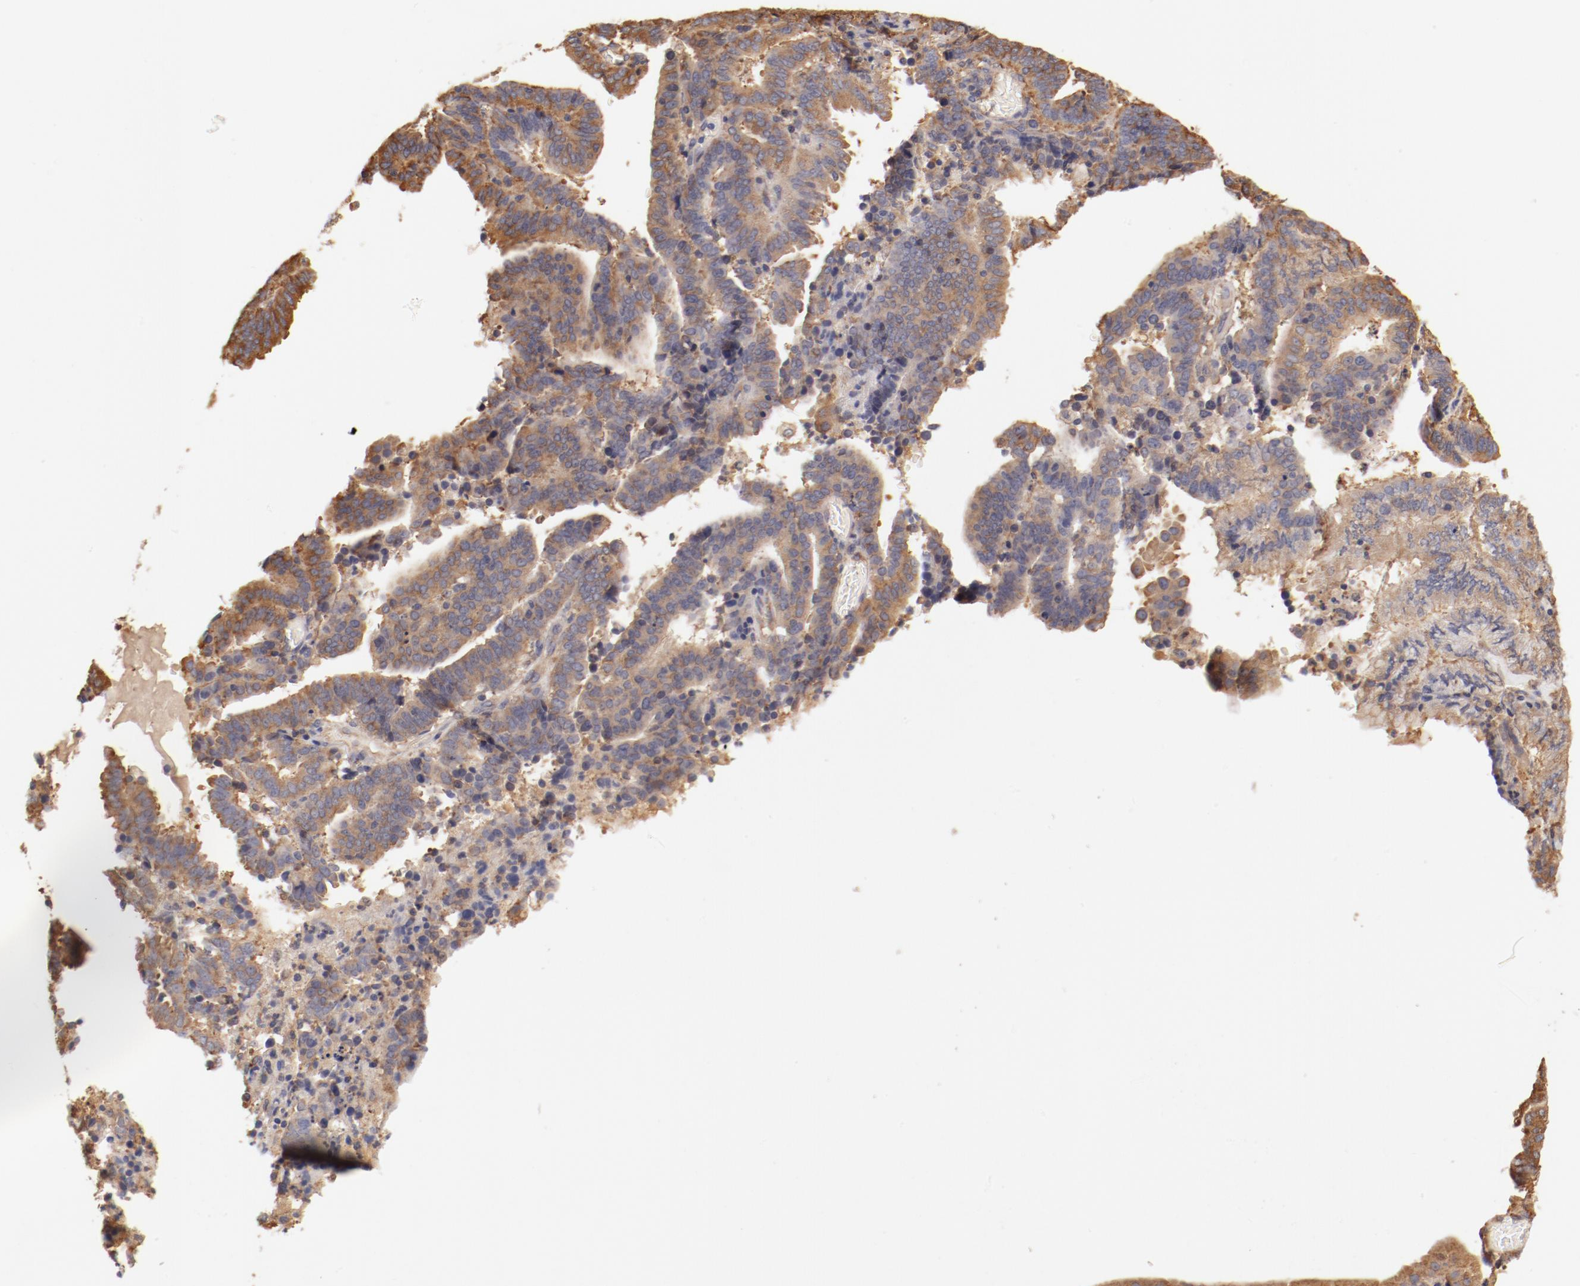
{"staining": {"intensity": "moderate", "quantity": "25%-75%", "location": "cytoplasmic/membranous"}, "tissue": "endometrial cancer", "cell_type": "Tumor cells", "image_type": "cancer", "snomed": [{"axis": "morphology", "description": "Adenocarcinoma, NOS"}, {"axis": "topography", "description": "Uterus"}], "caption": "Endometrial cancer stained with a protein marker demonstrates moderate staining in tumor cells.", "gene": "FCMR", "patient": {"sex": "female", "age": 83}}